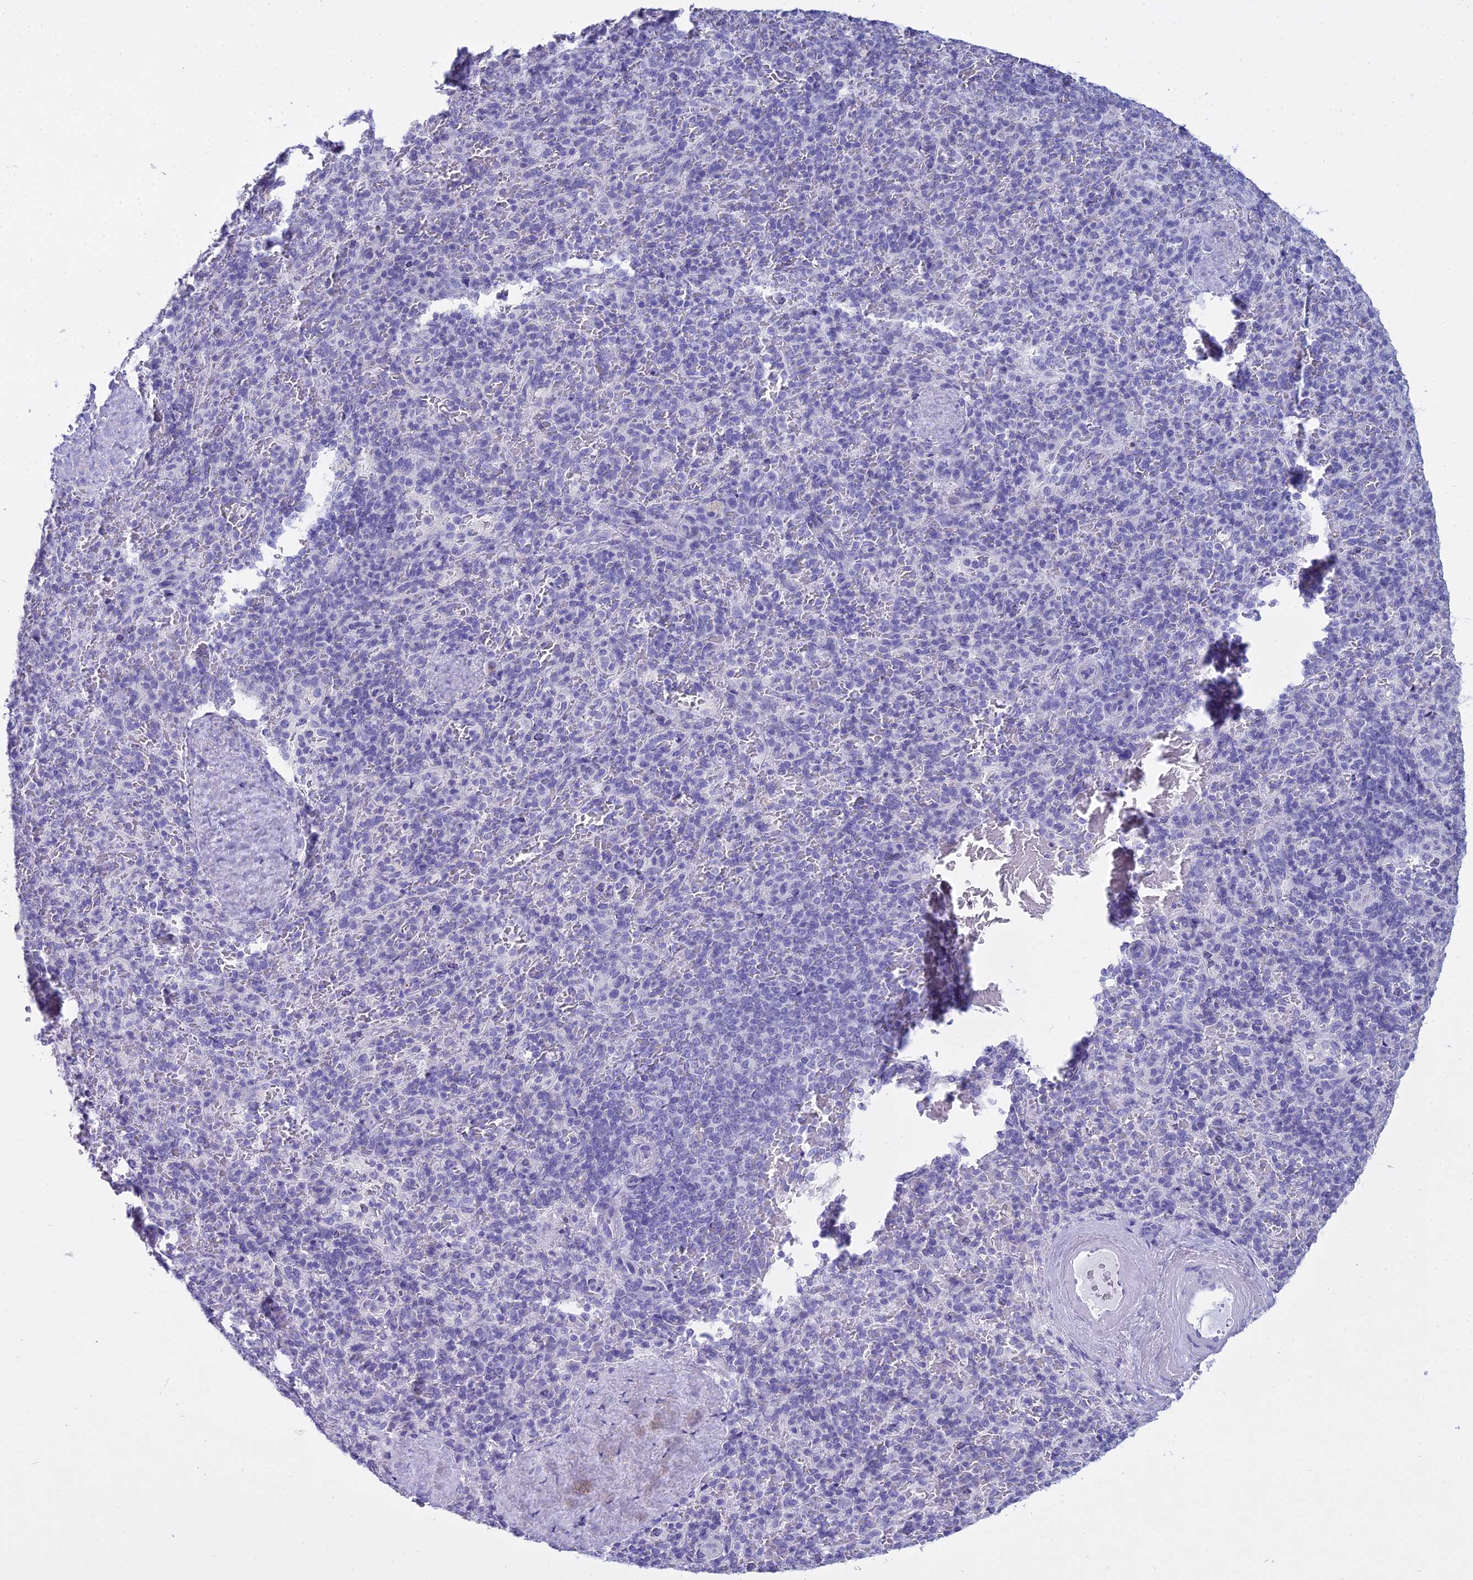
{"staining": {"intensity": "negative", "quantity": "none", "location": "none"}, "tissue": "spleen", "cell_type": "Cells in red pulp", "image_type": "normal", "snomed": [{"axis": "morphology", "description": "Normal tissue, NOS"}, {"axis": "topography", "description": "Spleen"}], "caption": "Cells in red pulp show no significant positivity in unremarkable spleen.", "gene": "MAP6", "patient": {"sex": "male", "age": 82}}